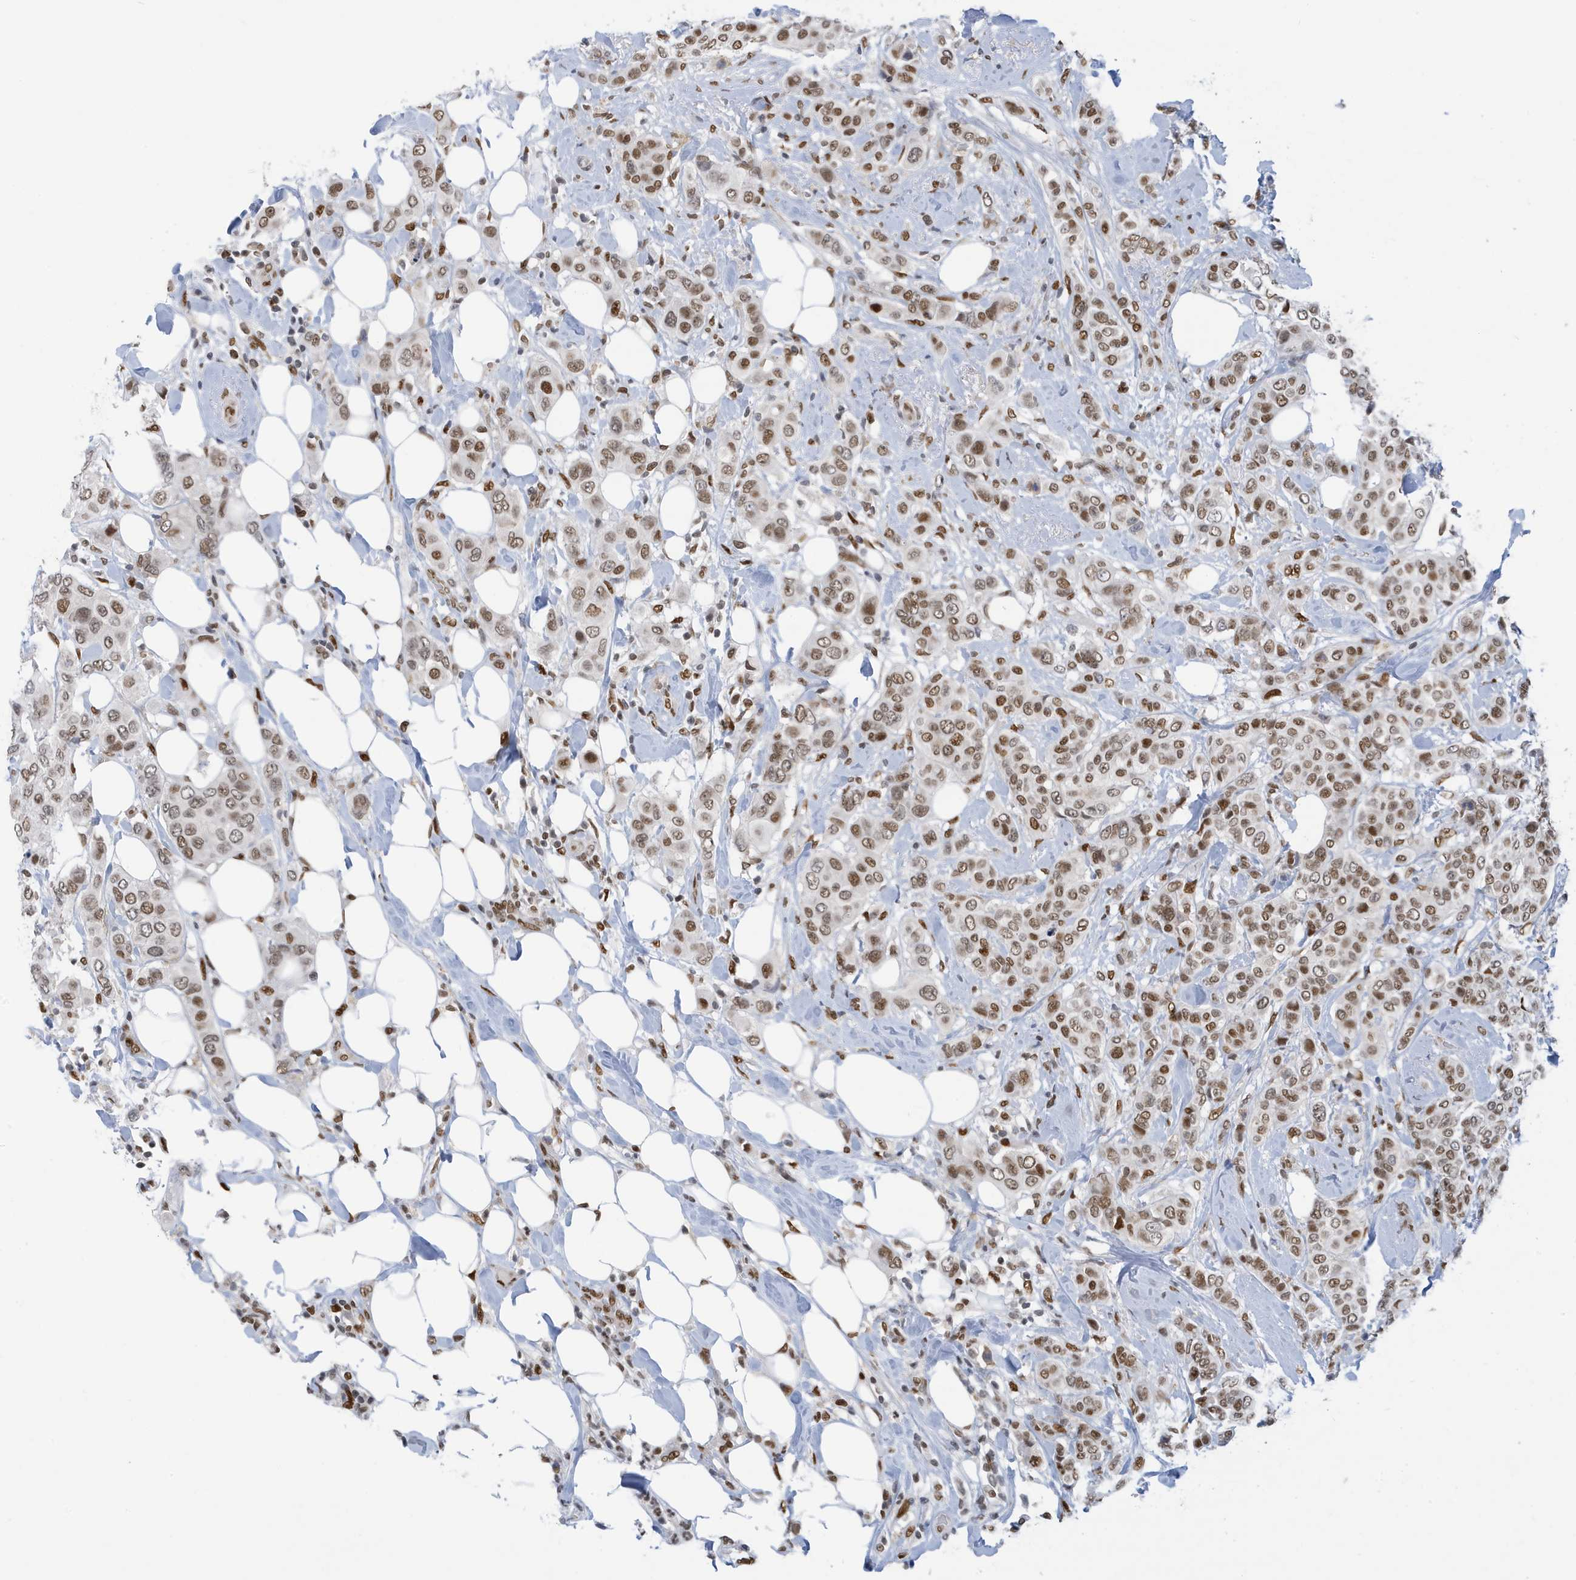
{"staining": {"intensity": "moderate", "quantity": ">75%", "location": "nuclear"}, "tissue": "breast cancer", "cell_type": "Tumor cells", "image_type": "cancer", "snomed": [{"axis": "morphology", "description": "Lobular carcinoma"}, {"axis": "topography", "description": "Breast"}], "caption": "Protein staining displays moderate nuclear expression in about >75% of tumor cells in breast cancer.", "gene": "PCYT1A", "patient": {"sex": "female", "age": 51}}